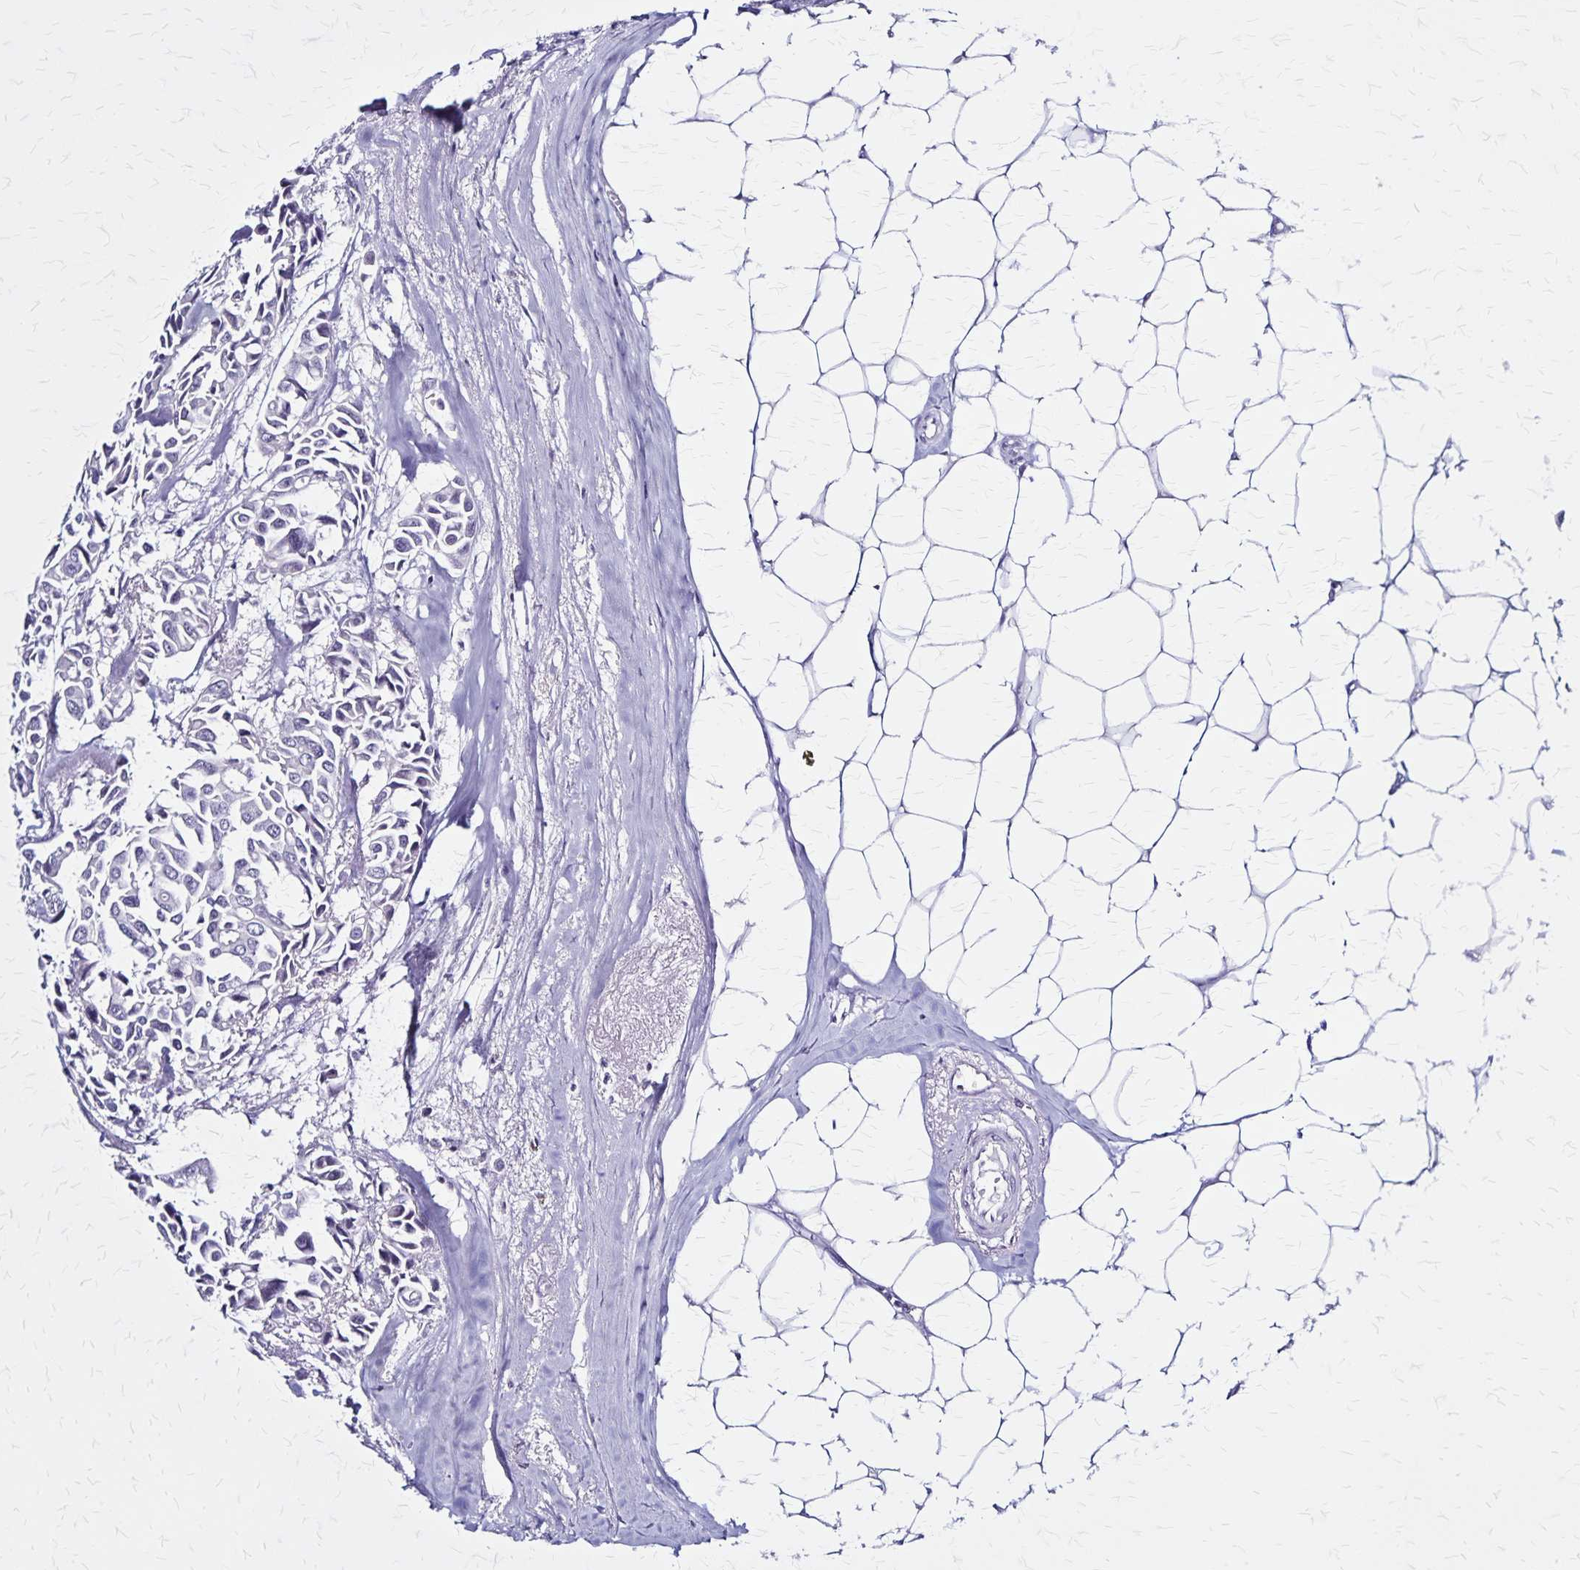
{"staining": {"intensity": "negative", "quantity": "none", "location": "none"}, "tissue": "breast cancer", "cell_type": "Tumor cells", "image_type": "cancer", "snomed": [{"axis": "morphology", "description": "Duct carcinoma"}, {"axis": "topography", "description": "Breast"}], "caption": "Histopathology image shows no protein positivity in tumor cells of breast cancer (invasive ductal carcinoma) tissue.", "gene": "PLXNA4", "patient": {"sex": "female", "age": 54}}